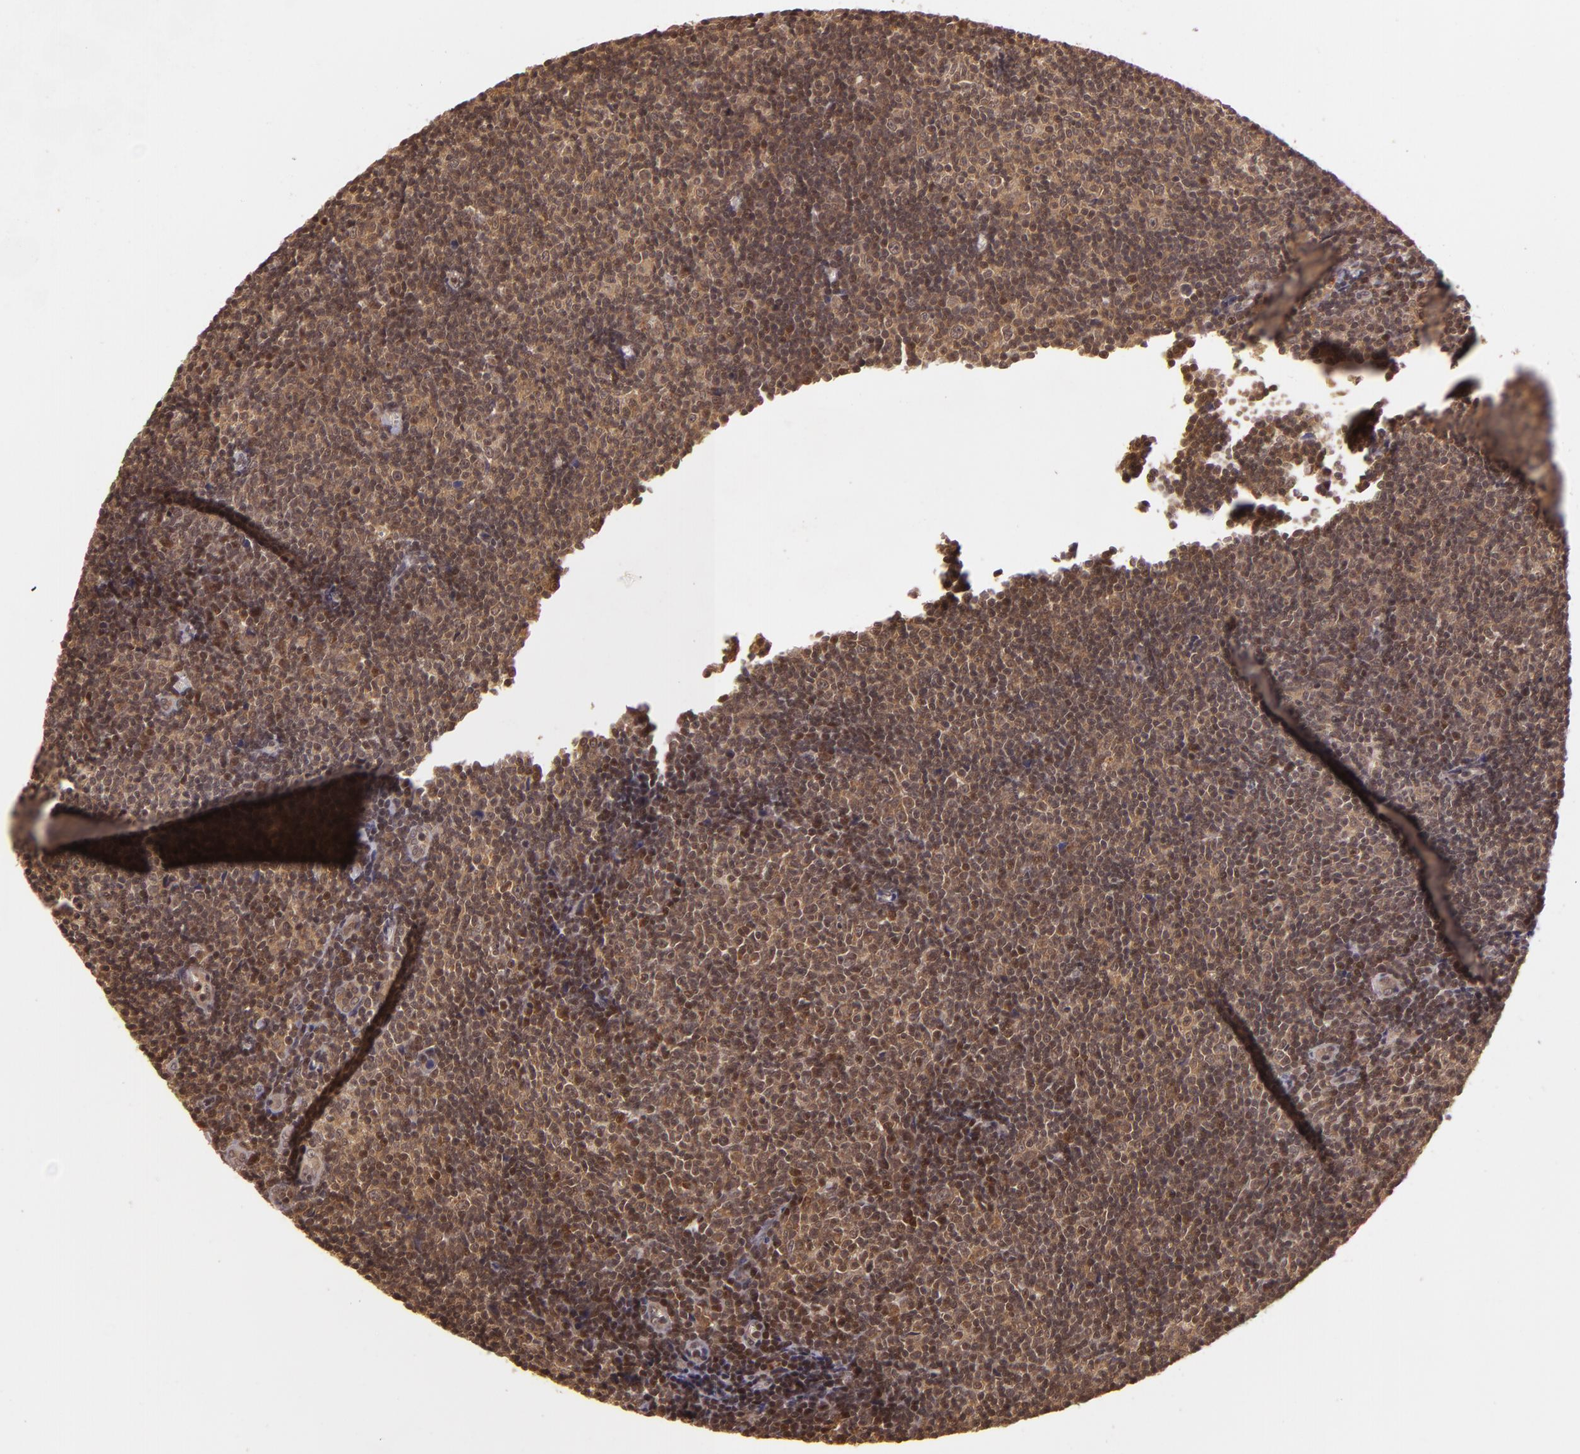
{"staining": {"intensity": "moderate", "quantity": ">75%", "location": "cytoplasmic/membranous"}, "tissue": "lymphoma", "cell_type": "Tumor cells", "image_type": "cancer", "snomed": [{"axis": "morphology", "description": "Malignant lymphoma, non-Hodgkin's type, Low grade"}, {"axis": "topography", "description": "Lymph node"}], "caption": "Malignant lymphoma, non-Hodgkin's type (low-grade) tissue reveals moderate cytoplasmic/membranous expression in approximately >75% of tumor cells, visualized by immunohistochemistry. (IHC, brightfield microscopy, high magnification).", "gene": "TXNRD2", "patient": {"sex": "male", "age": 49}}